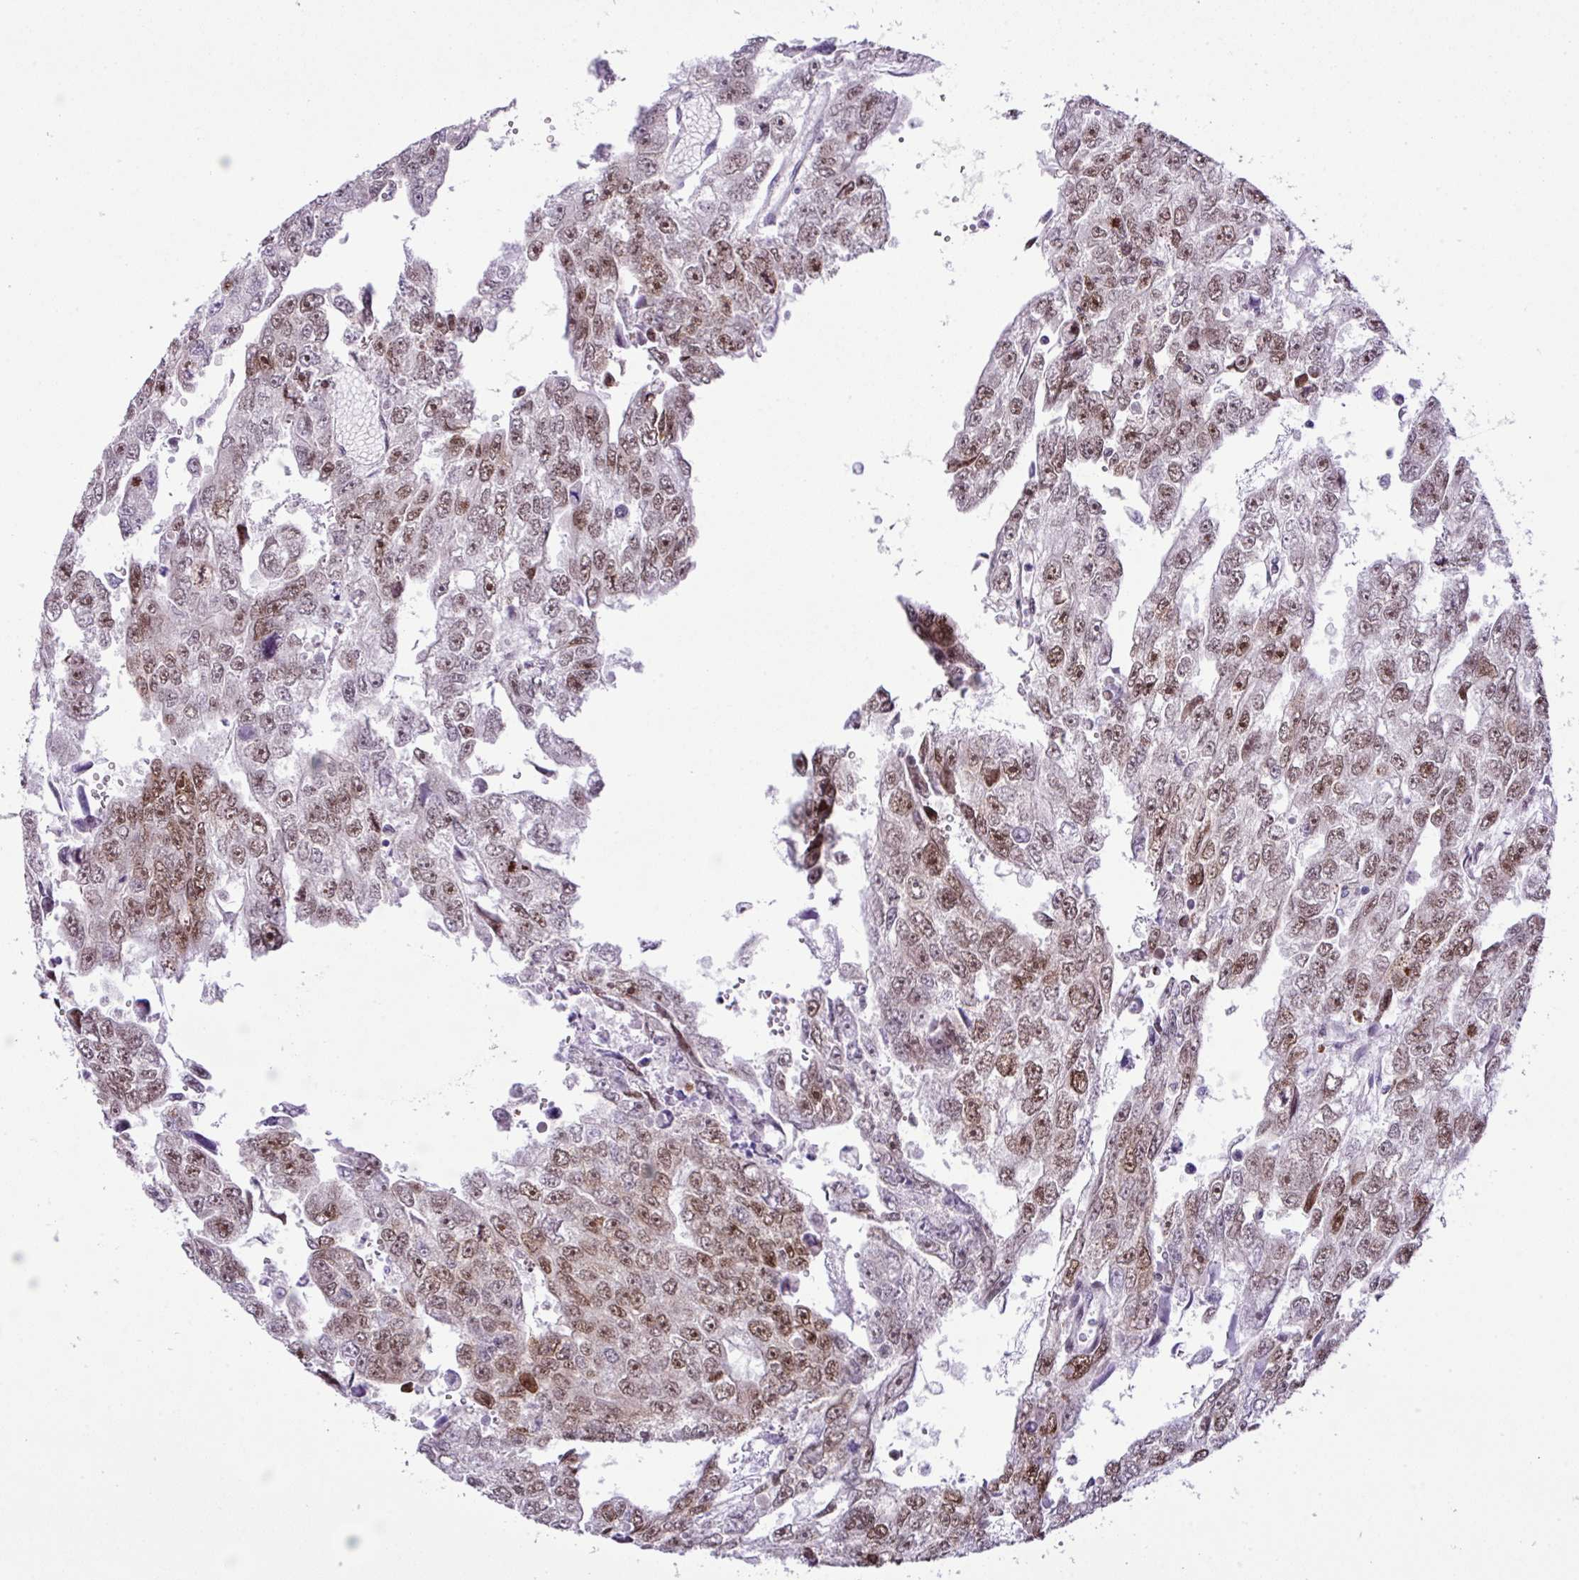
{"staining": {"intensity": "moderate", "quantity": ">75%", "location": "nuclear"}, "tissue": "testis cancer", "cell_type": "Tumor cells", "image_type": "cancer", "snomed": [{"axis": "morphology", "description": "Carcinoma, Embryonal, NOS"}, {"axis": "topography", "description": "Testis"}], "caption": "Human testis cancer (embryonal carcinoma) stained with a protein marker shows moderate staining in tumor cells.", "gene": "CCDC137", "patient": {"sex": "male", "age": 20}}